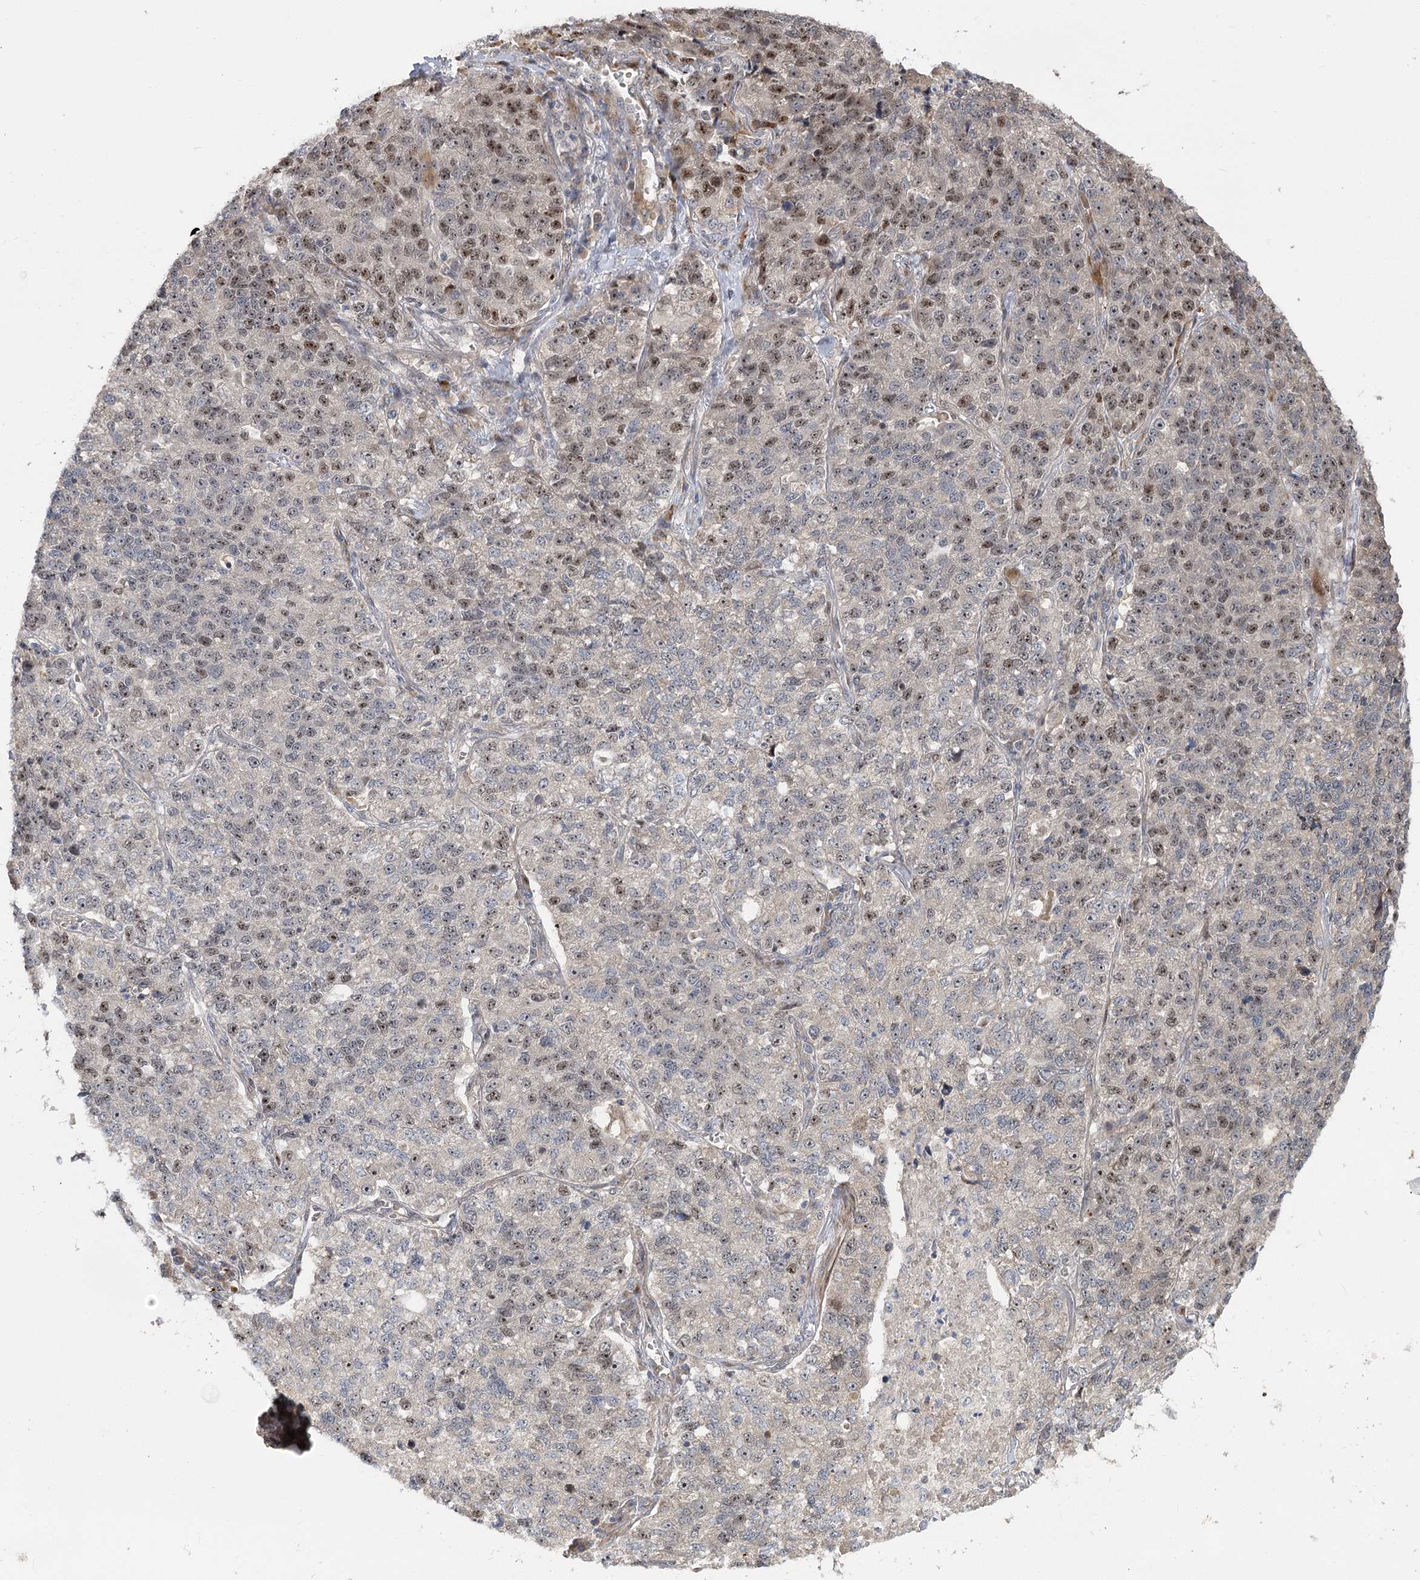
{"staining": {"intensity": "moderate", "quantity": "<25%", "location": "nuclear"}, "tissue": "lung cancer", "cell_type": "Tumor cells", "image_type": "cancer", "snomed": [{"axis": "morphology", "description": "Adenocarcinoma, NOS"}, {"axis": "topography", "description": "Lung"}], "caption": "A histopathology image of lung adenocarcinoma stained for a protein demonstrates moderate nuclear brown staining in tumor cells.", "gene": "PIK3C2A", "patient": {"sex": "male", "age": 49}}